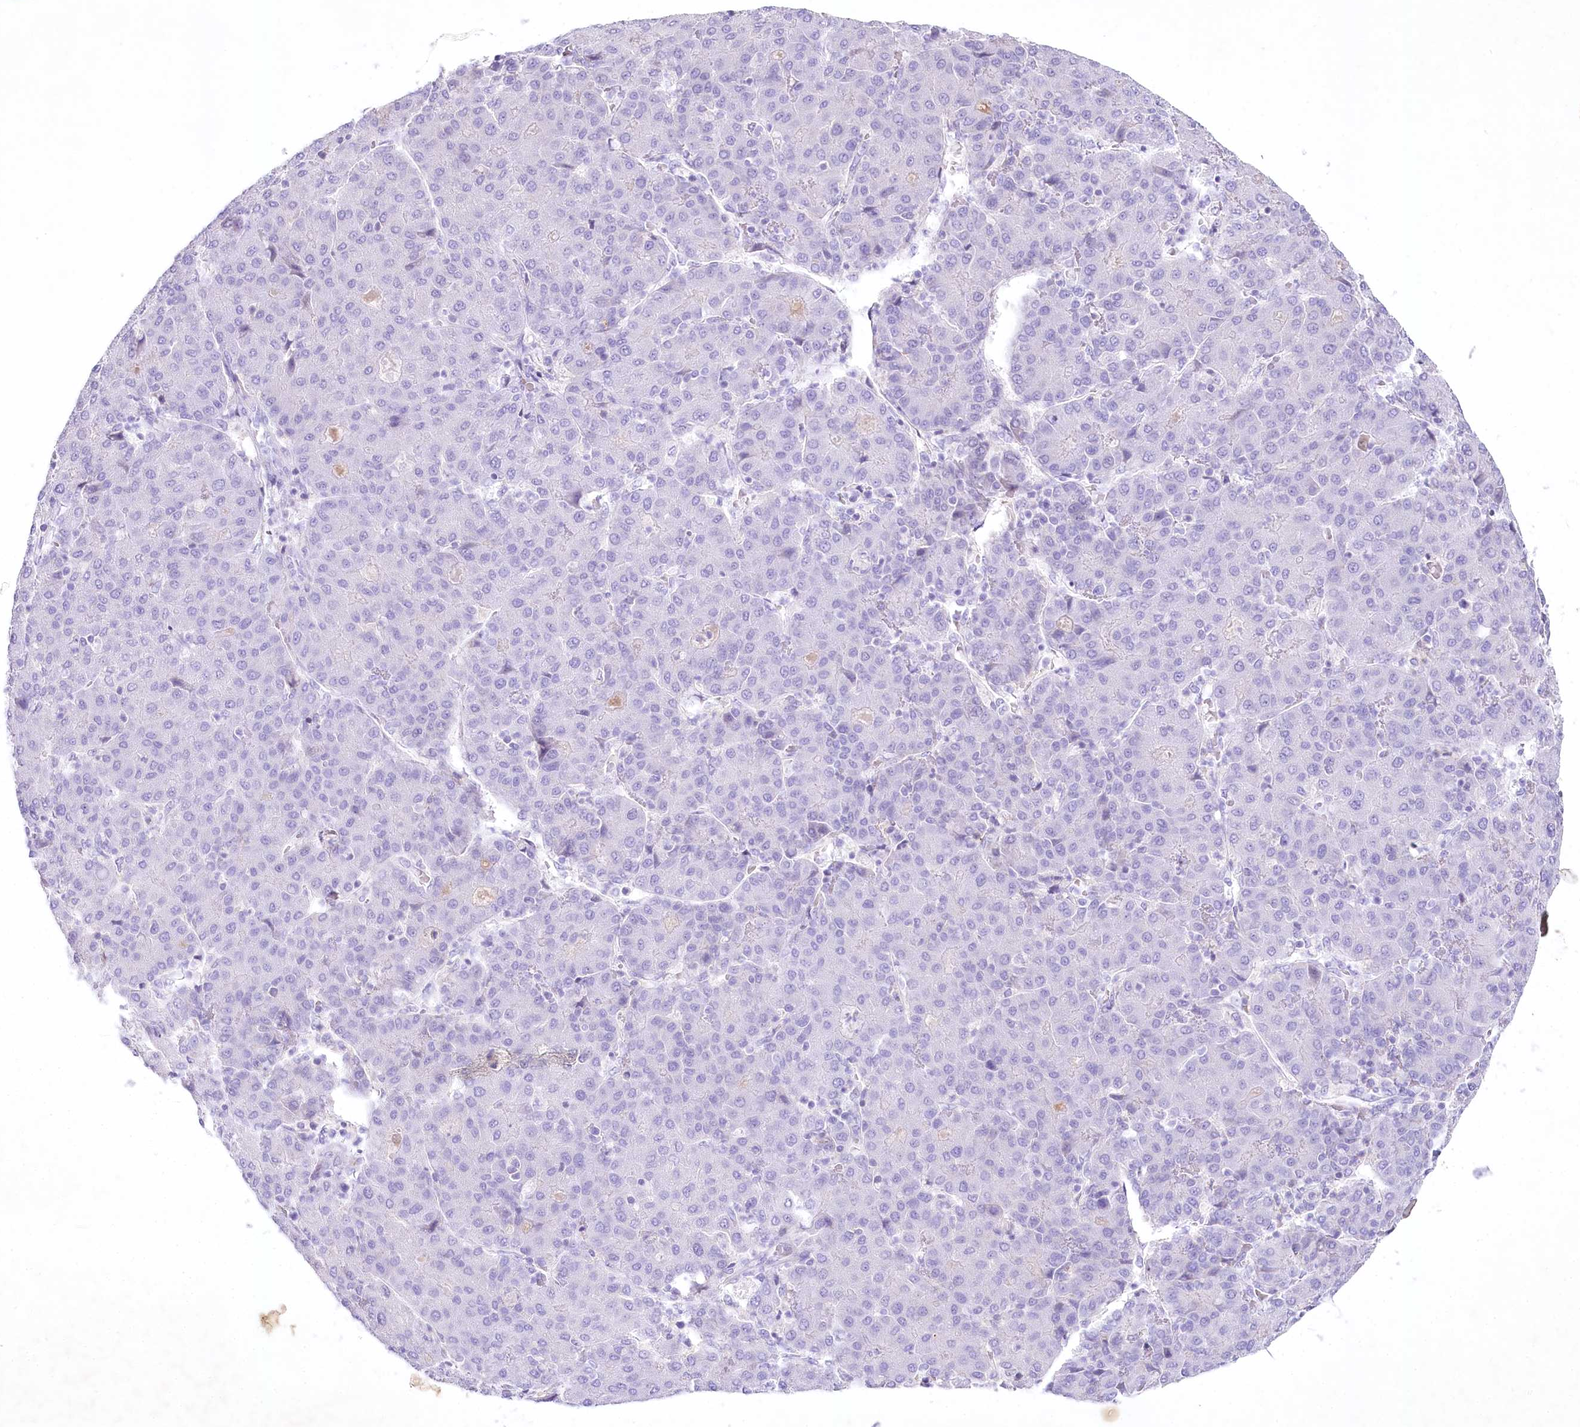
{"staining": {"intensity": "negative", "quantity": "none", "location": "none"}, "tissue": "liver cancer", "cell_type": "Tumor cells", "image_type": "cancer", "snomed": [{"axis": "morphology", "description": "Carcinoma, Hepatocellular, NOS"}, {"axis": "topography", "description": "Liver"}], "caption": "Hepatocellular carcinoma (liver) stained for a protein using IHC exhibits no expression tumor cells.", "gene": "MYOZ1", "patient": {"sex": "male", "age": 65}}